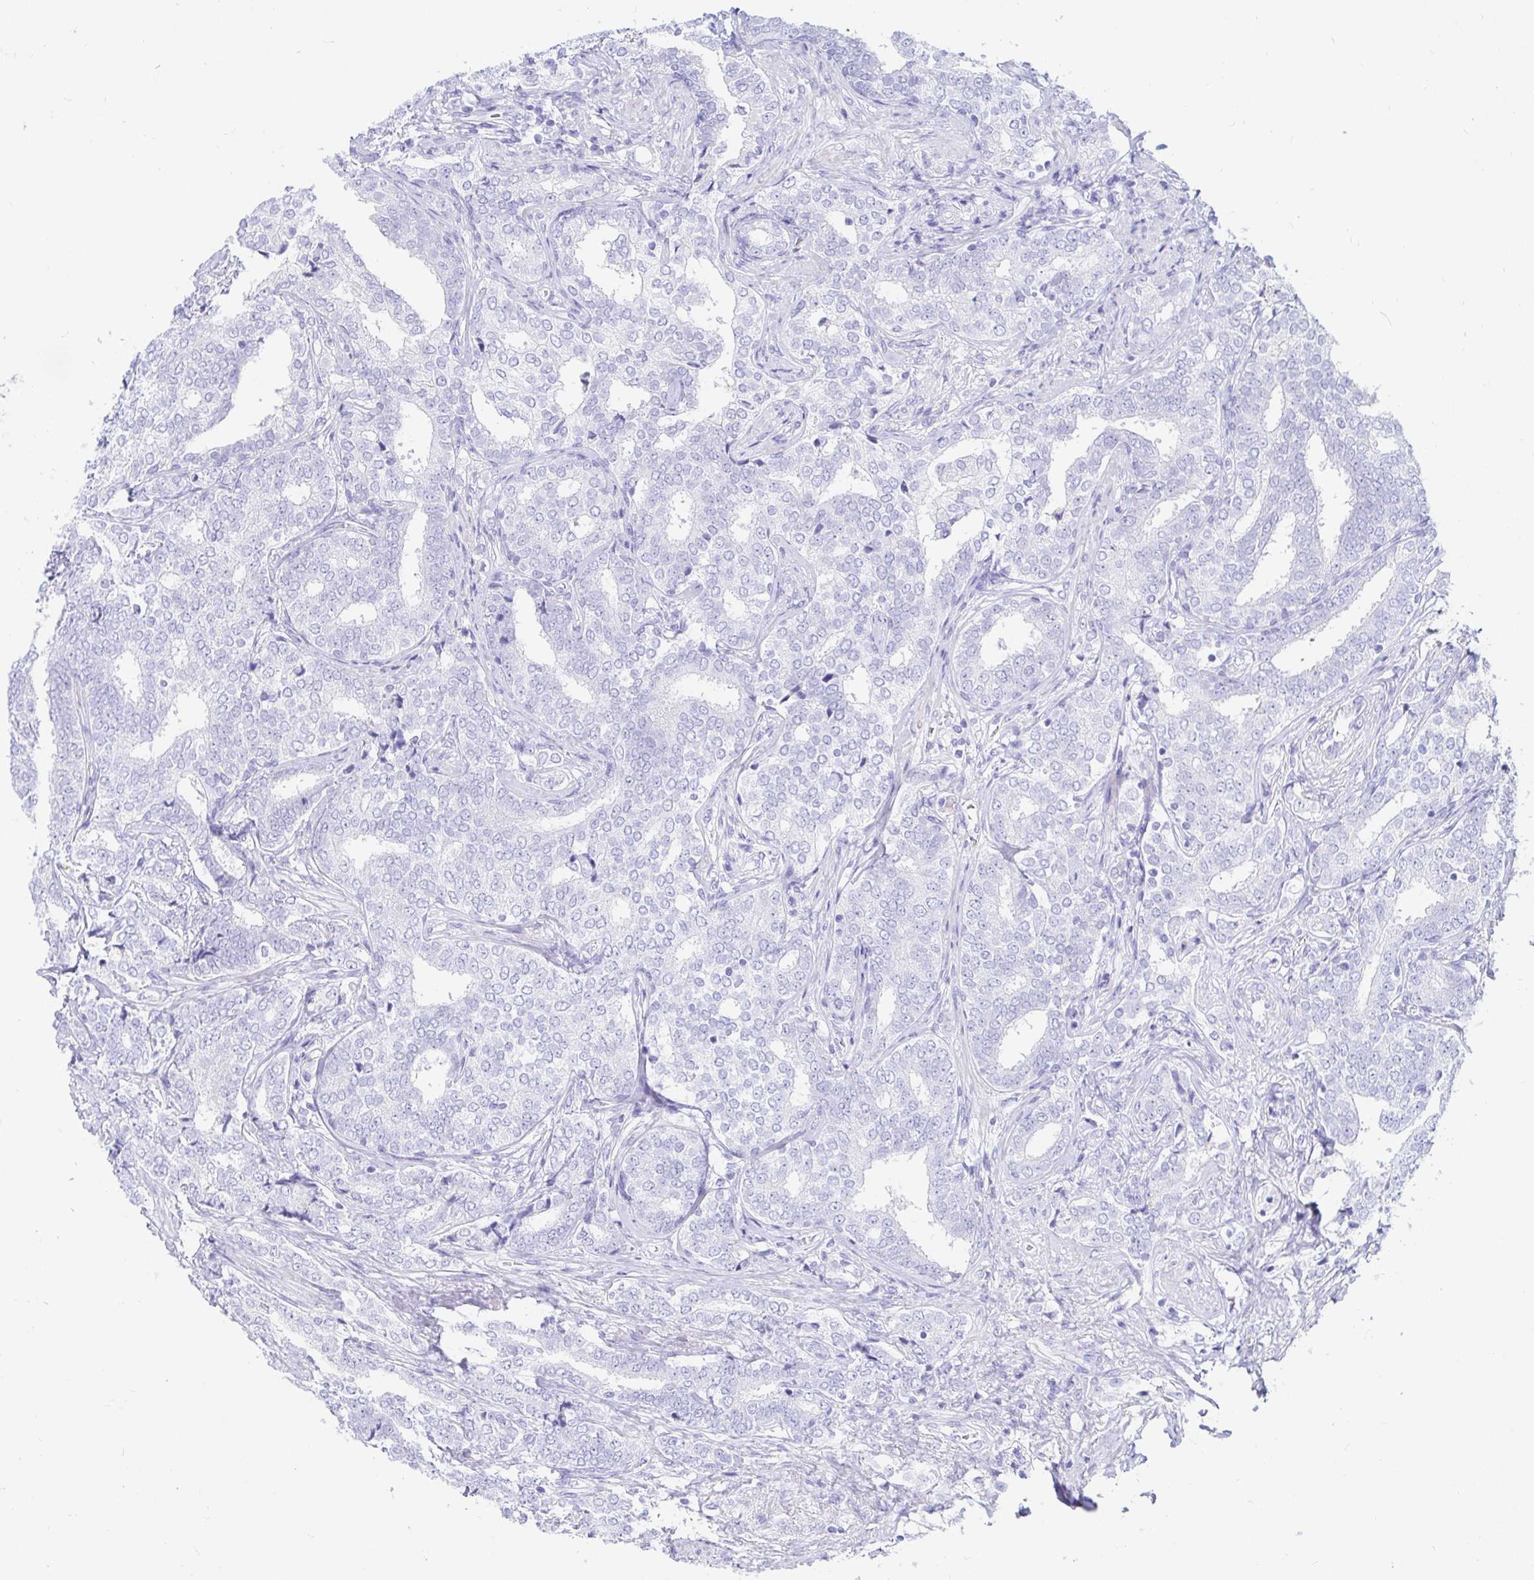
{"staining": {"intensity": "negative", "quantity": "none", "location": "none"}, "tissue": "prostate cancer", "cell_type": "Tumor cells", "image_type": "cancer", "snomed": [{"axis": "morphology", "description": "Adenocarcinoma, High grade"}, {"axis": "topography", "description": "Prostate"}], "caption": "DAB (3,3'-diaminobenzidine) immunohistochemical staining of human prostate cancer (adenocarcinoma (high-grade)) reveals no significant expression in tumor cells. The staining is performed using DAB (3,3'-diaminobenzidine) brown chromogen with nuclei counter-stained in using hematoxylin.", "gene": "NR2E1", "patient": {"sex": "male", "age": 72}}